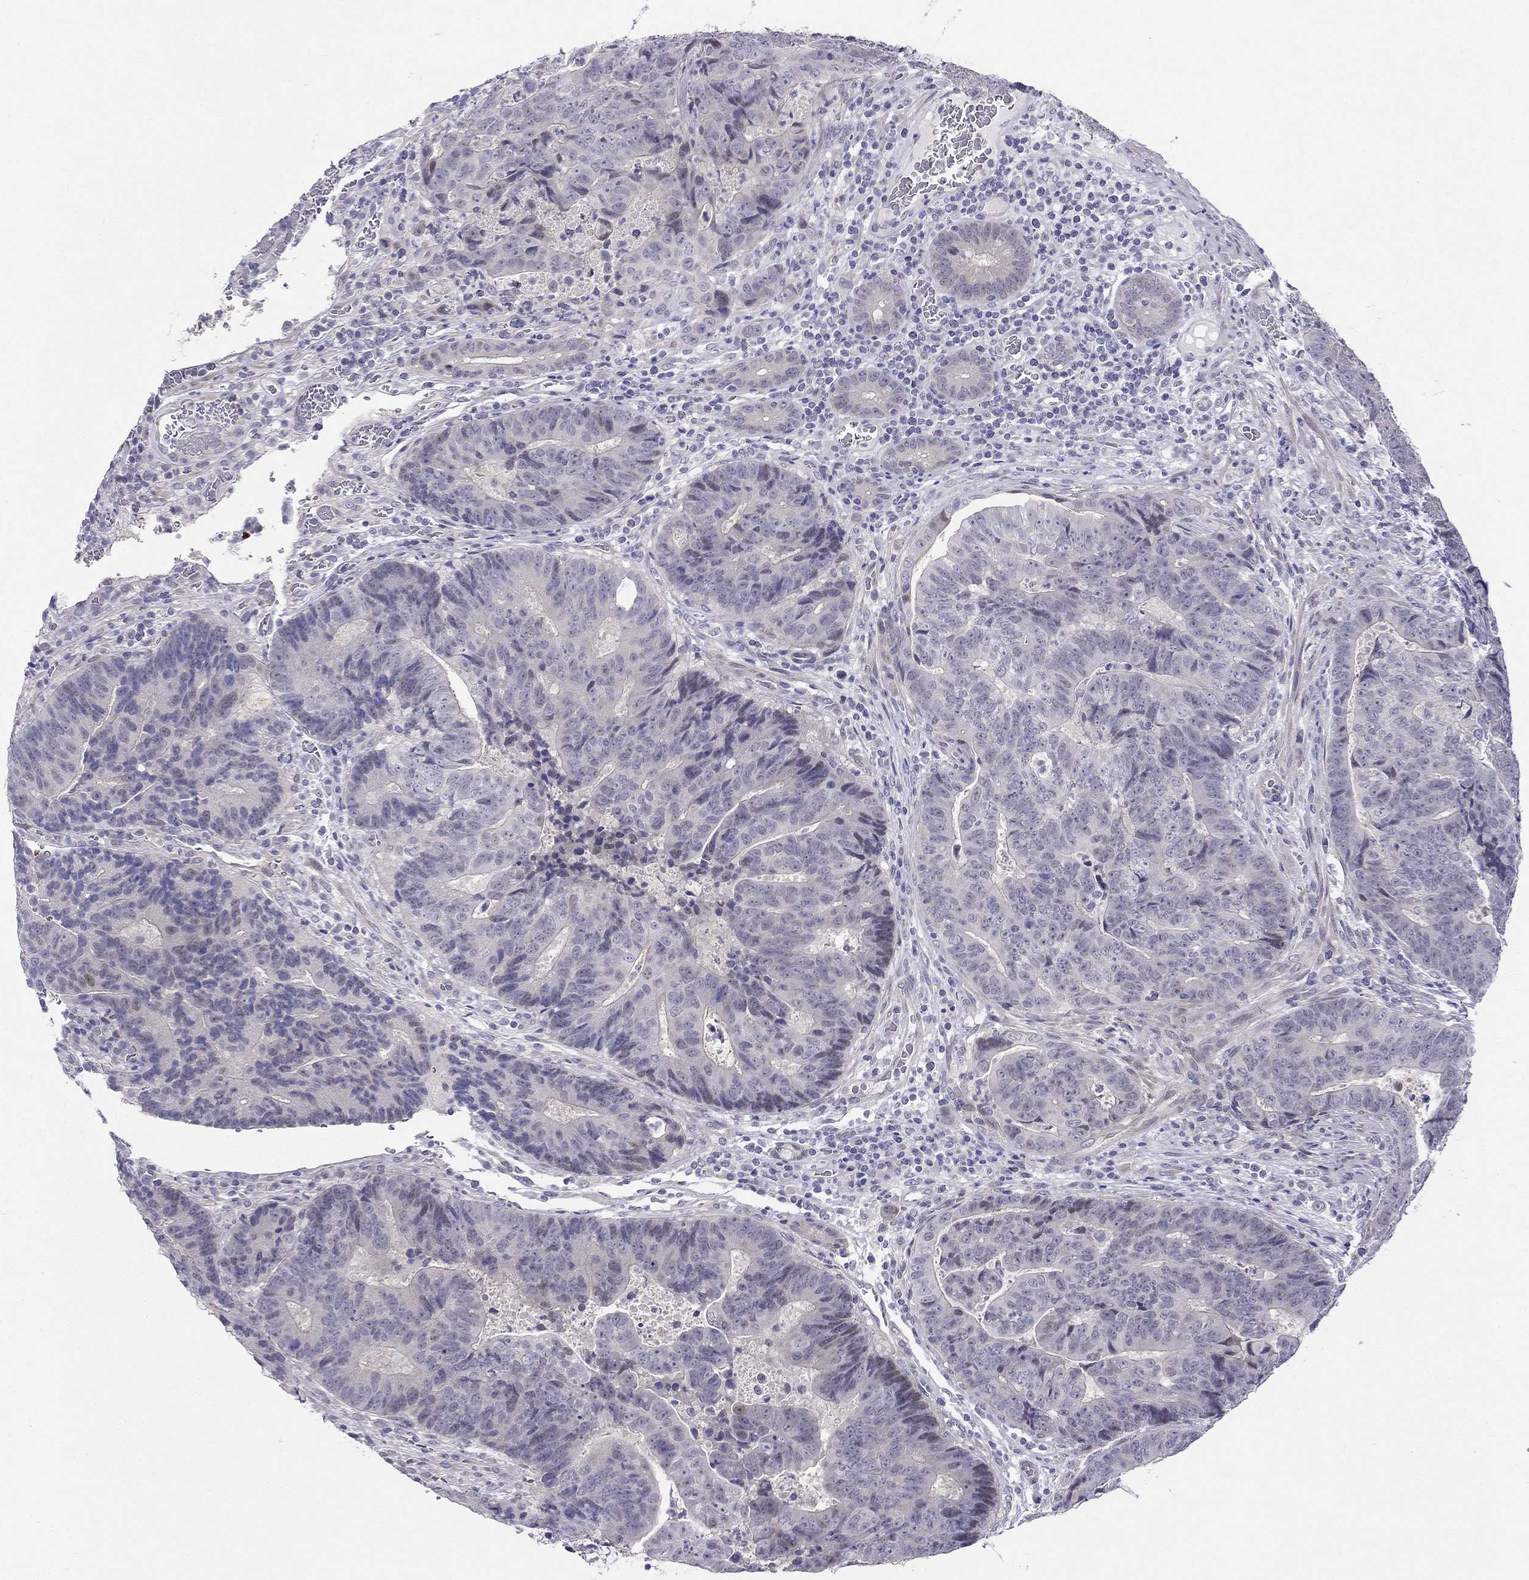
{"staining": {"intensity": "negative", "quantity": "none", "location": "none"}, "tissue": "colorectal cancer", "cell_type": "Tumor cells", "image_type": "cancer", "snomed": [{"axis": "morphology", "description": "Adenocarcinoma, NOS"}, {"axis": "topography", "description": "Colon"}], "caption": "Image shows no significant protein staining in tumor cells of colorectal cancer. The staining is performed using DAB (3,3'-diaminobenzidine) brown chromogen with nuclei counter-stained in using hematoxylin.", "gene": "BAG5", "patient": {"sex": "female", "age": 48}}